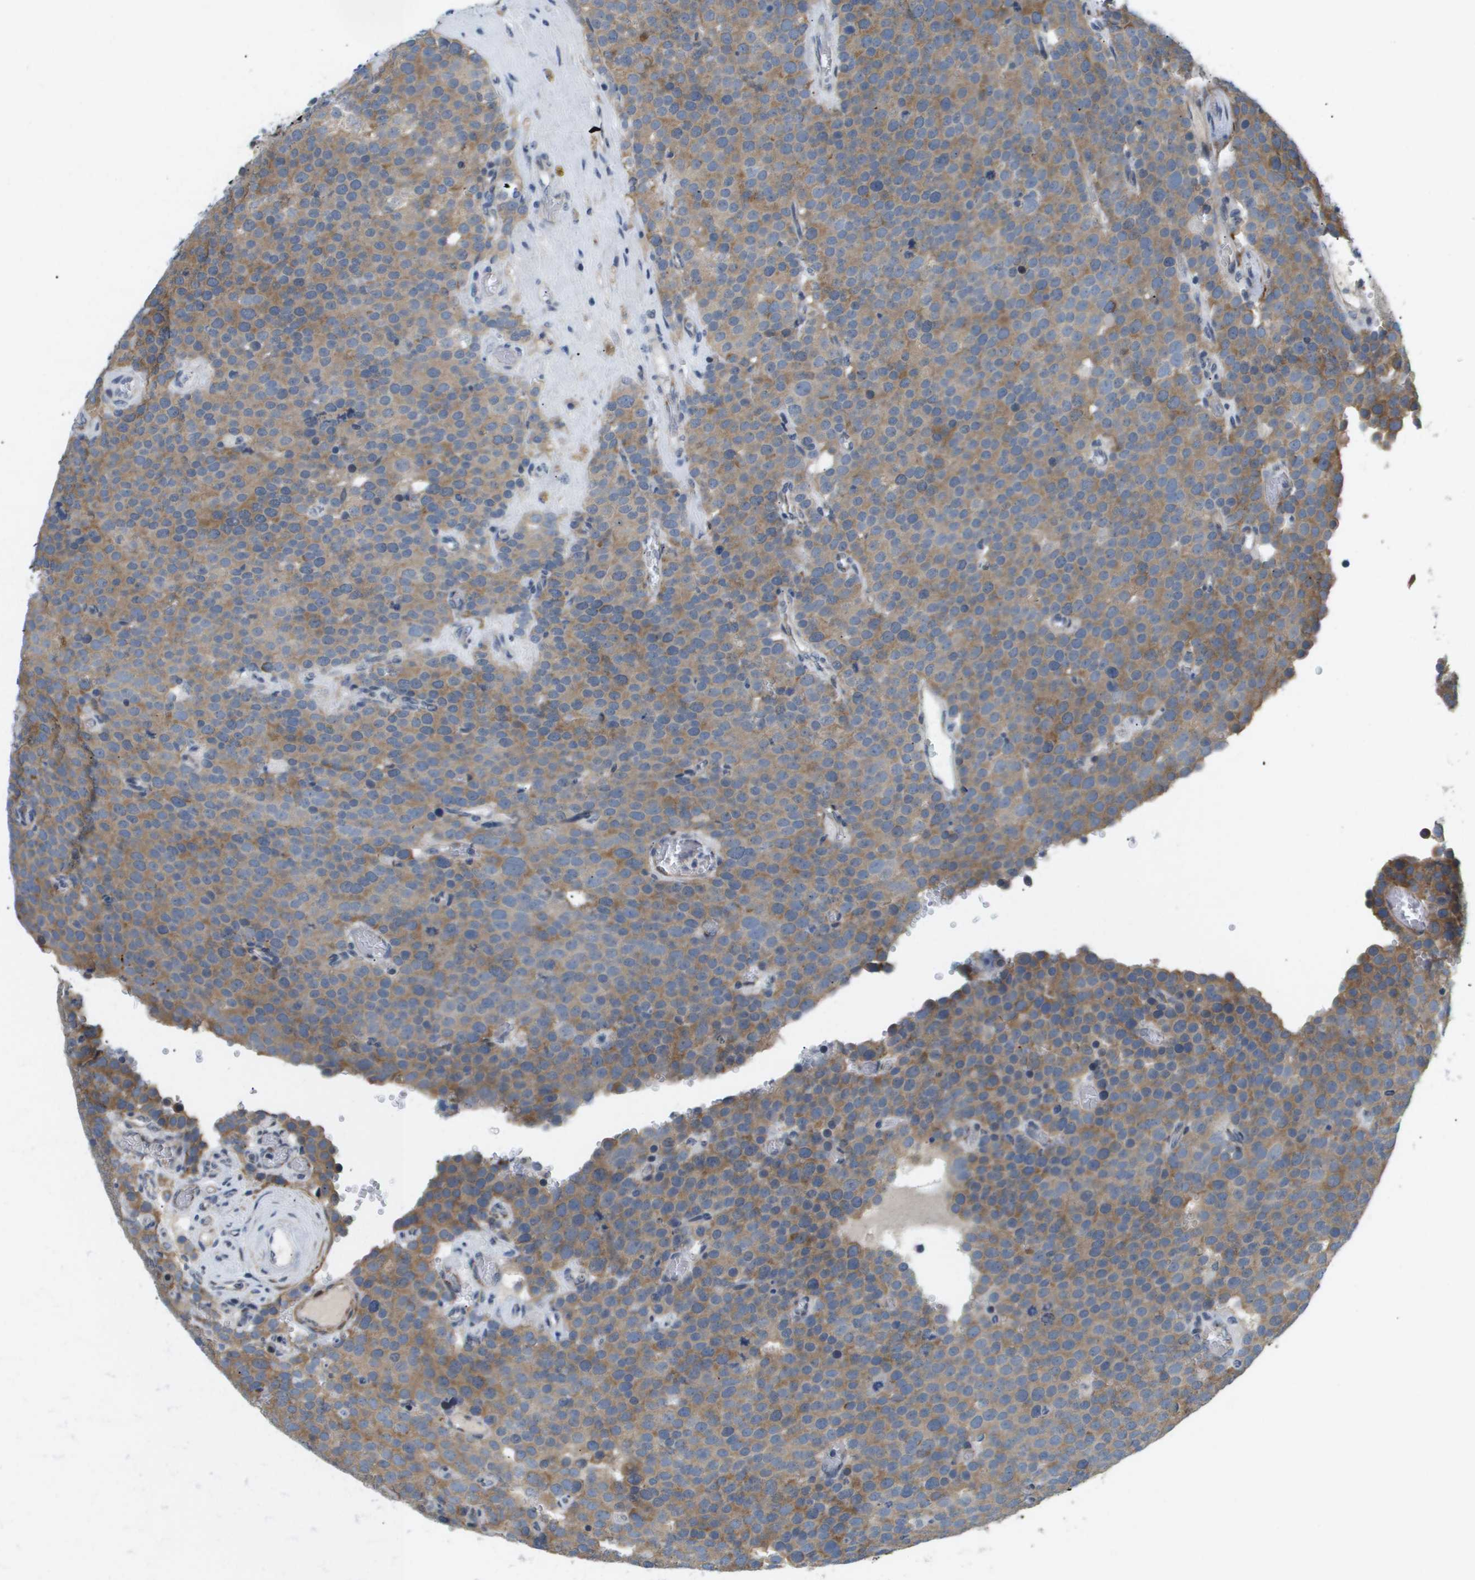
{"staining": {"intensity": "moderate", "quantity": "25%-75%", "location": "cytoplasmic/membranous"}, "tissue": "testis cancer", "cell_type": "Tumor cells", "image_type": "cancer", "snomed": [{"axis": "morphology", "description": "Normal tissue, NOS"}, {"axis": "morphology", "description": "Seminoma, NOS"}, {"axis": "topography", "description": "Testis"}], "caption": "This photomicrograph shows IHC staining of testis cancer (seminoma), with medium moderate cytoplasmic/membranous positivity in about 25%-75% of tumor cells.", "gene": "OTUD5", "patient": {"sex": "male", "age": 71}}